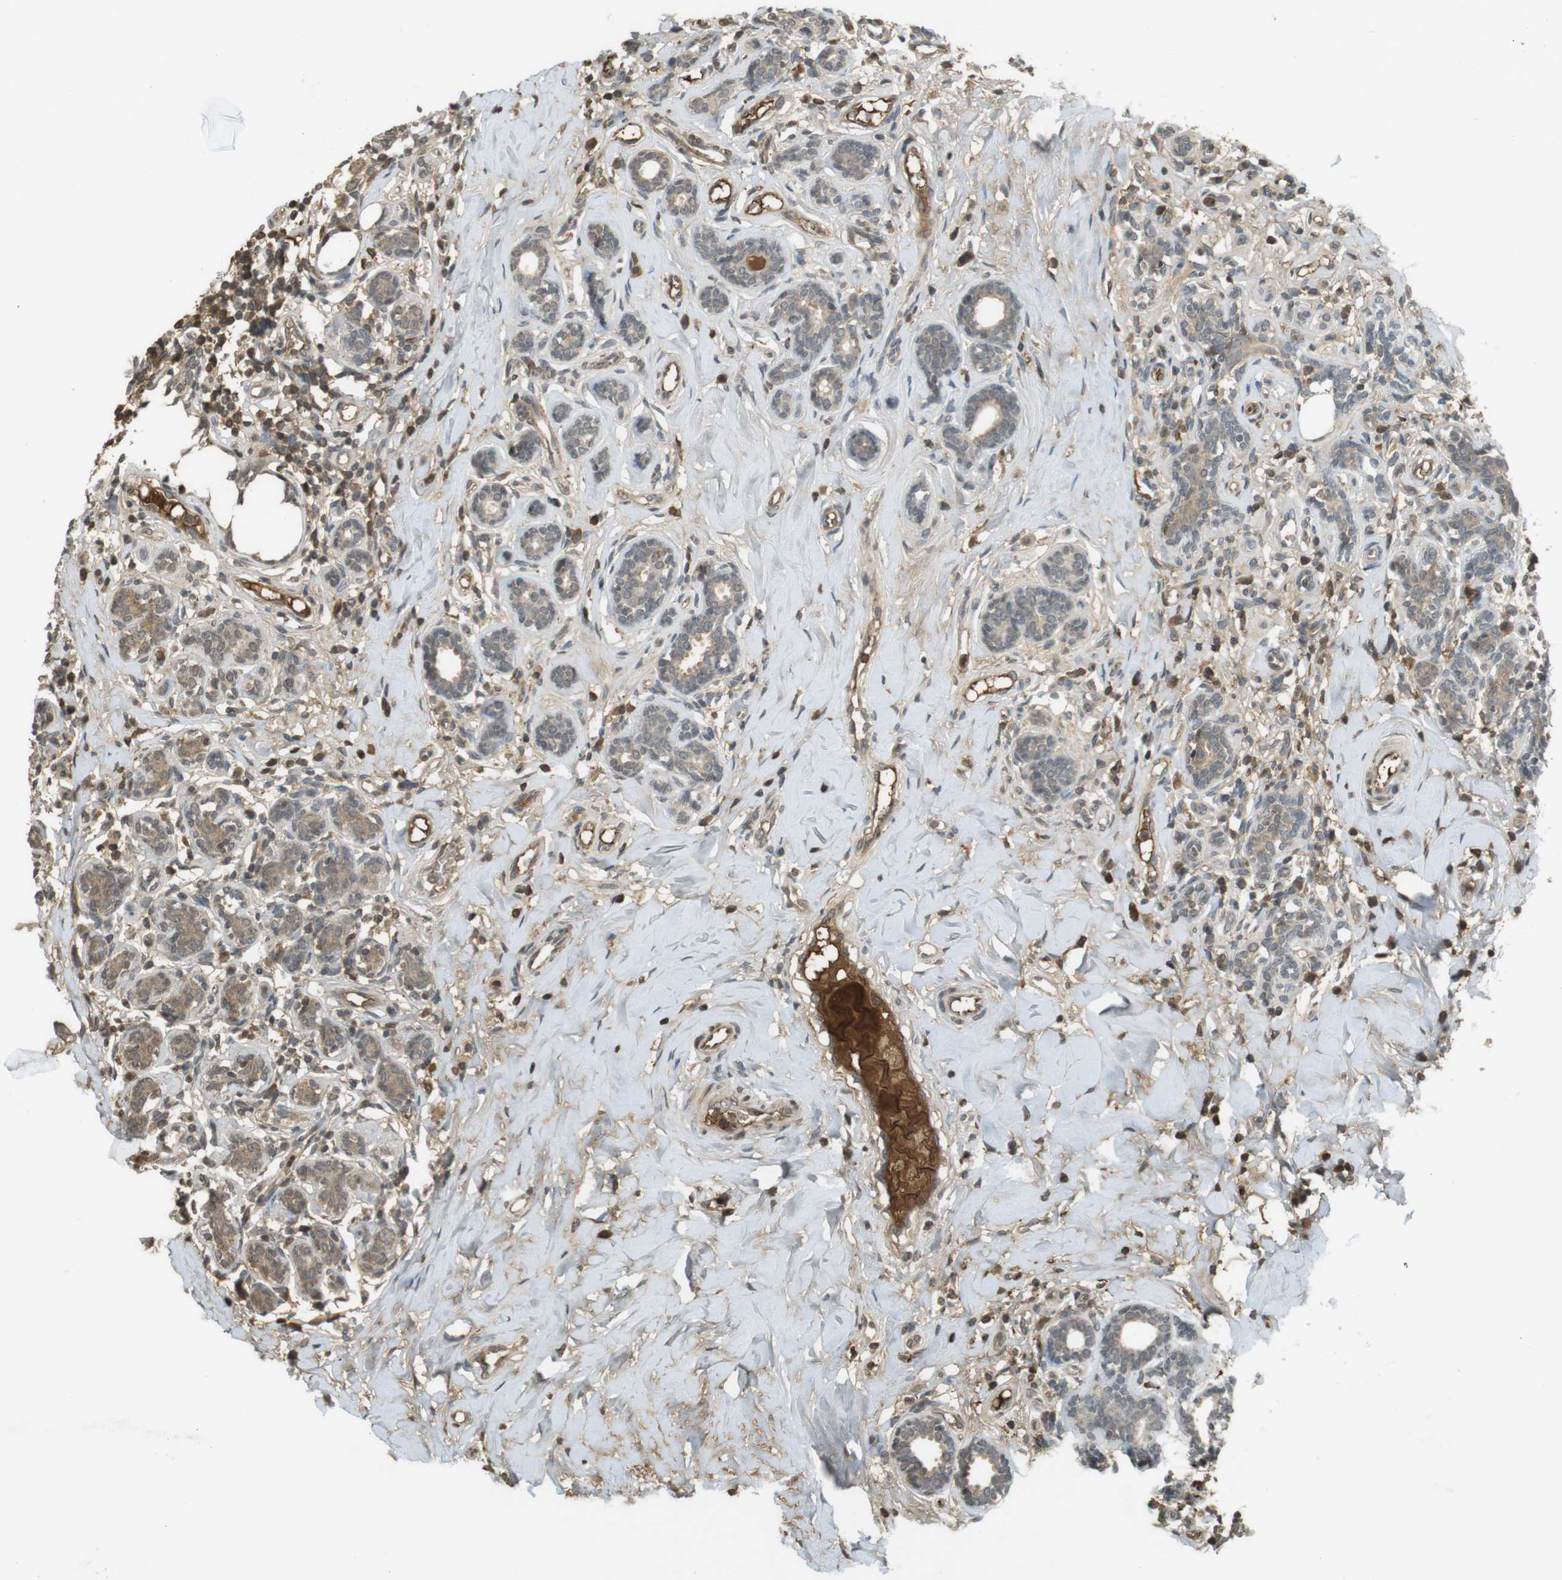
{"staining": {"intensity": "weak", "quantity": "25%-75%", "location": "cytoplasmic/membranous"}, "tissue": "breast cancer", "cell_type": "Tumor cells", "image_type": "cancer", "snomed": [{"axis": "morphology", "description": "Normal tissue, NOS"}, {"axis": "morphology", "description": "Duct carcinoma"}, {"axis": "topography", "description": "Breast"}], "caption": "DAB (3,3'-diaminobenzidine) immunohistochemical staining of human breast cancer (intraductal carcinoma) exhibits weak cytoplasmic/membranous protein staining in approximately 25%-75% of tumor cells.", "gene": "SRR", "patient": {"sex": "female", "age": 40}}